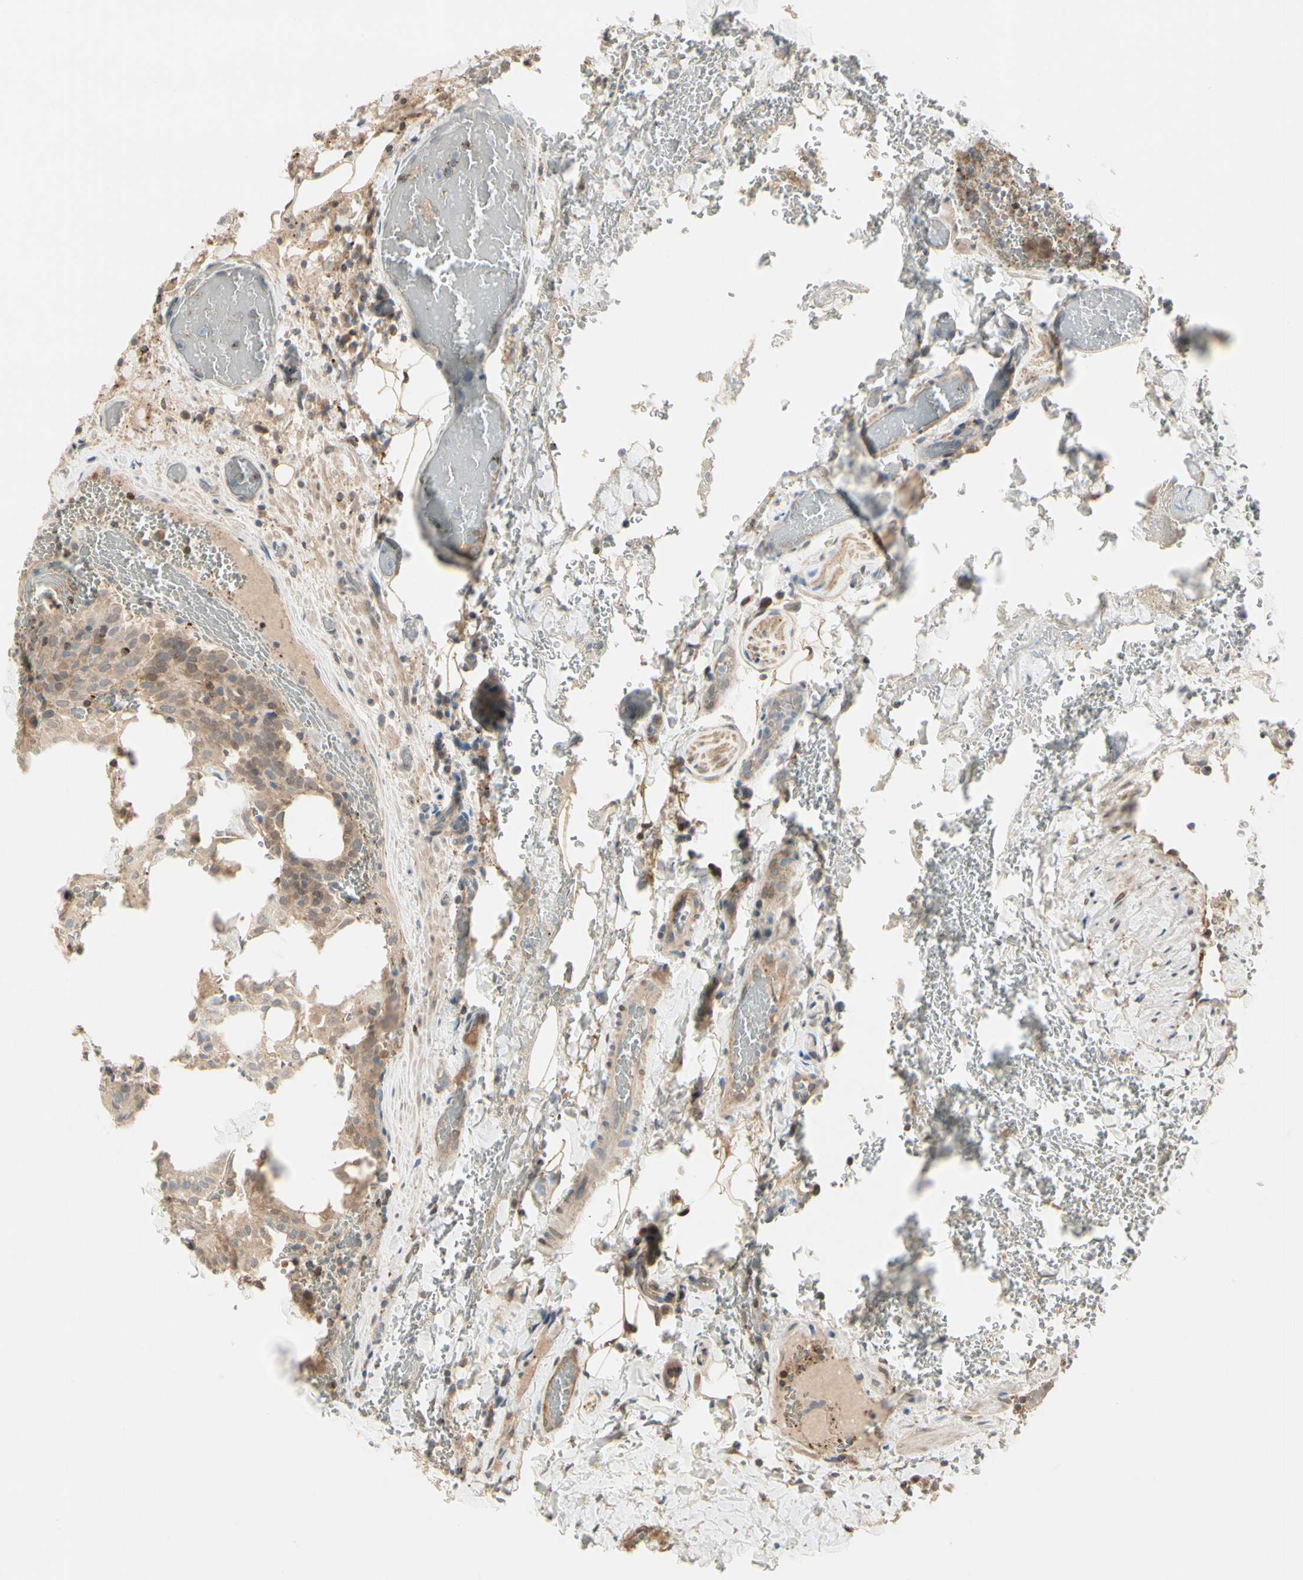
{"staining": {"intensity": "moderate", "quantity": ">75%", "location": "cytoplasmic/membranous"}, "tissue": "thyroid cancer", "cell_type": "Tumor cells", "image_type": "cancer", "snomed": [{"axis": "morphology", "description": "Normal tissue, NOS"}, {"axis": "morphology", "description": "Papillary adenocarcinoma, NOS"}, {"axis": "topography", "description": "Thyroid gland"}], "caption": "DAB (3,3'-diaminobenzidine) immunohistochemical staining of human thyroid cancer reveals moderate cytoplasmic/membranous protein positivity in about >75% of tumor cells.", "gene": "EVC", "patient": {"sex": "female", "age": 30}}